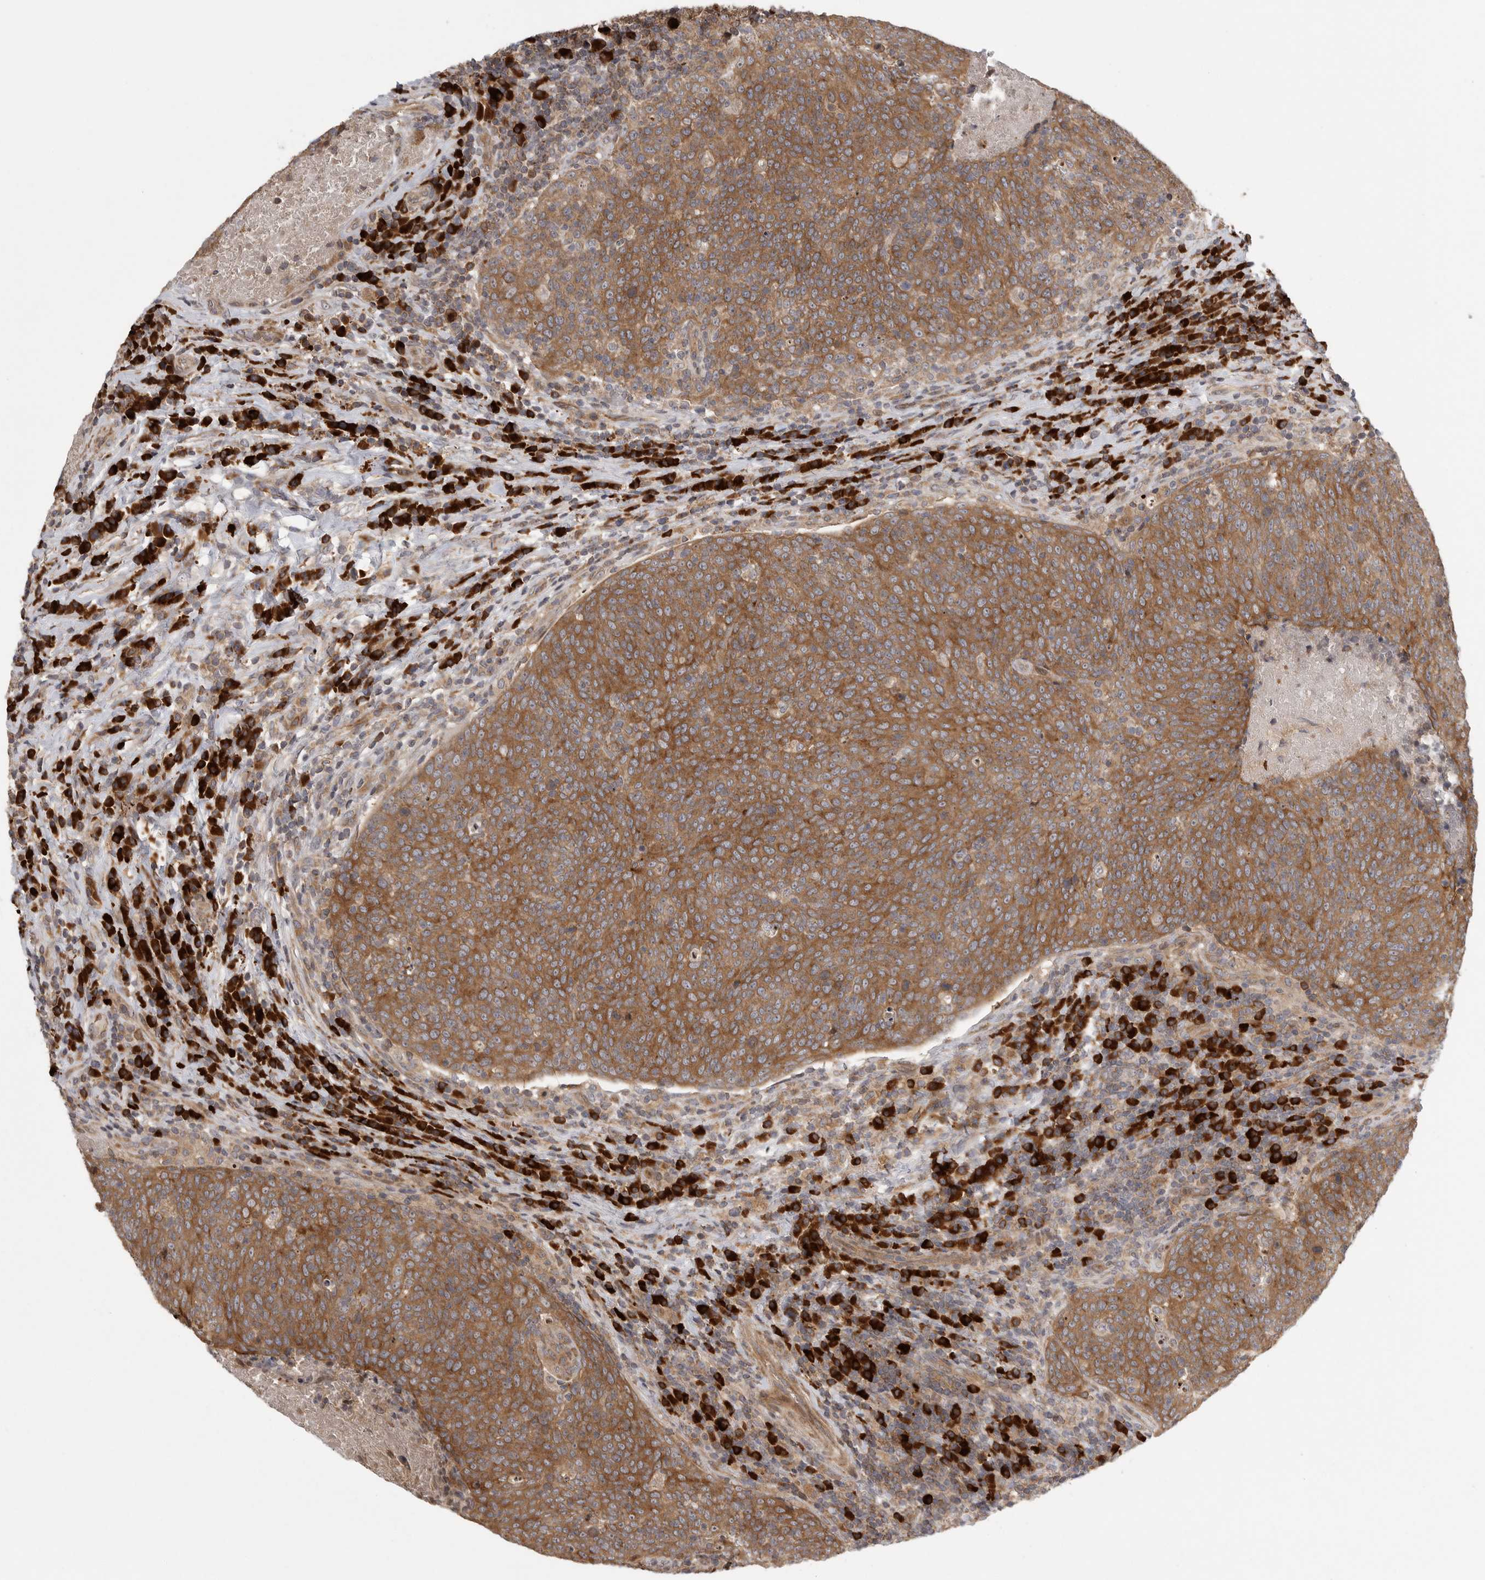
{"staining": {"intensity": "moderate", "quantity": ">75%", "location": "cytoplasmic/membranous"}, "tissue": "head and neck cancer", "cell_type": "Tumor cells", "image_type": "cancer", "snomed": [{"axis": "morphology", "description": "Squamous cell carcinoma, NOS"}, {"axis": "morphology", "description": "Squamous cell carcinoma, metastatic, NOS"}, {"axis": "topography", "description": "Lymph node"}, {"axis": "topography", "description": "Head-Neck"}], "caption": "Brown immunohistochemical staining in head and neck cancer (squamous cell carcinoma) exhibits moderate cytoplasmic/membranous positivity in approximately >75% of tumor cells. (DAB IHC, brown staining for protein, blue staining for nuclei).", "gene": "OXR1", "patient": {"sex": "male", "age": 62}}